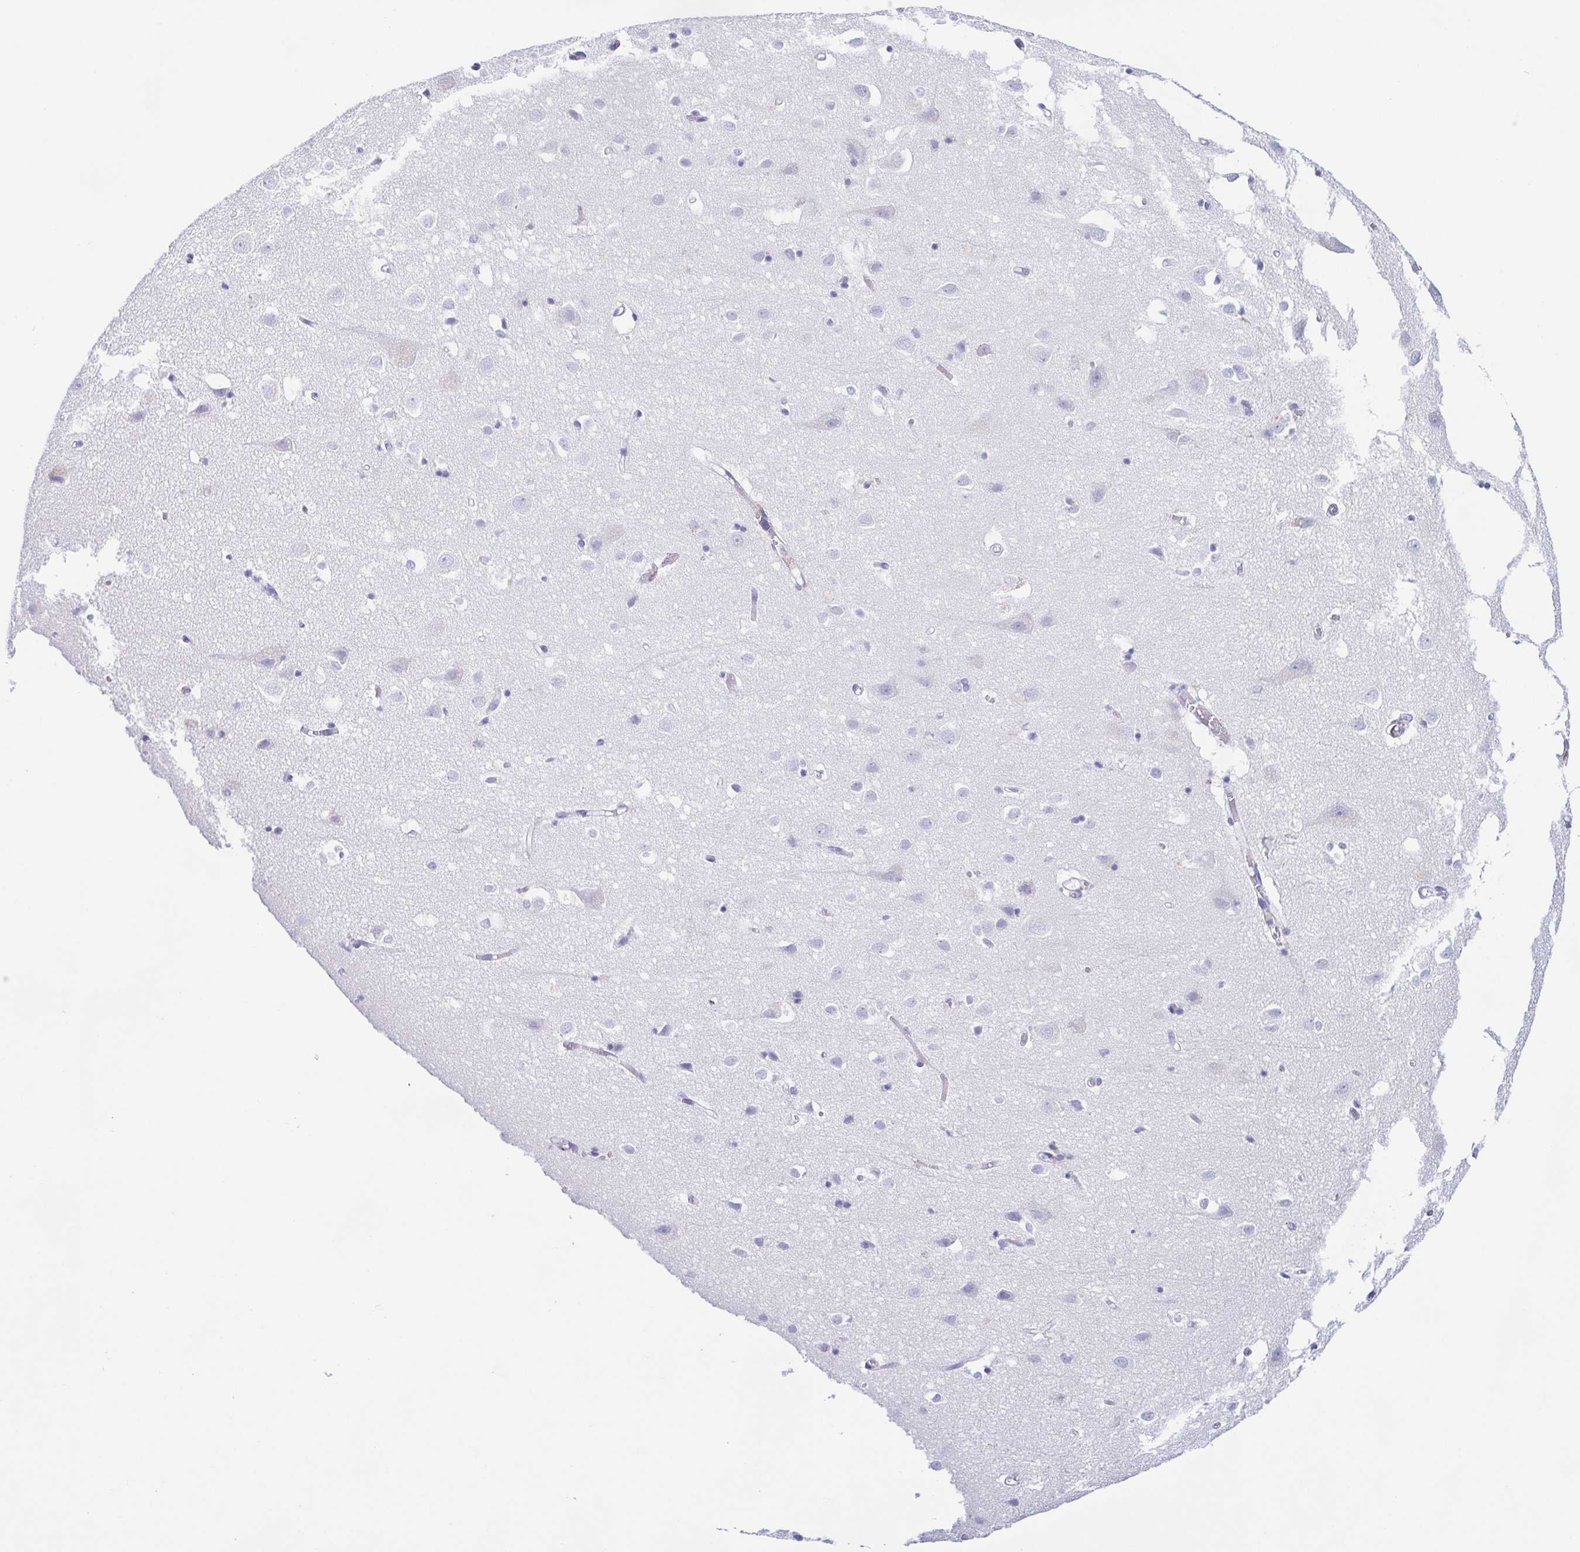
{"staining": {"intensity": "negative", "quantity": "none", "location": "none"}, "tissue": "cerebral cortex", "cell_type": "Endothelial cells", "image_type": "normal", "snomed": [{"axis": "morphology", "description": "Normal tissue, NOS"}, {"axis": "topography", "description": "Cerebral cortex"}], "caption": "Immunohistochemistry photomicrograph of benign cerebral cortex: cerebral cortex stained with DAB (3,3'-diaminobenzidine) demonstrates no significant protein positivity in endothelial cells.", "gene": "A1BG", "patient": {"sex": "male", "age": 70}}